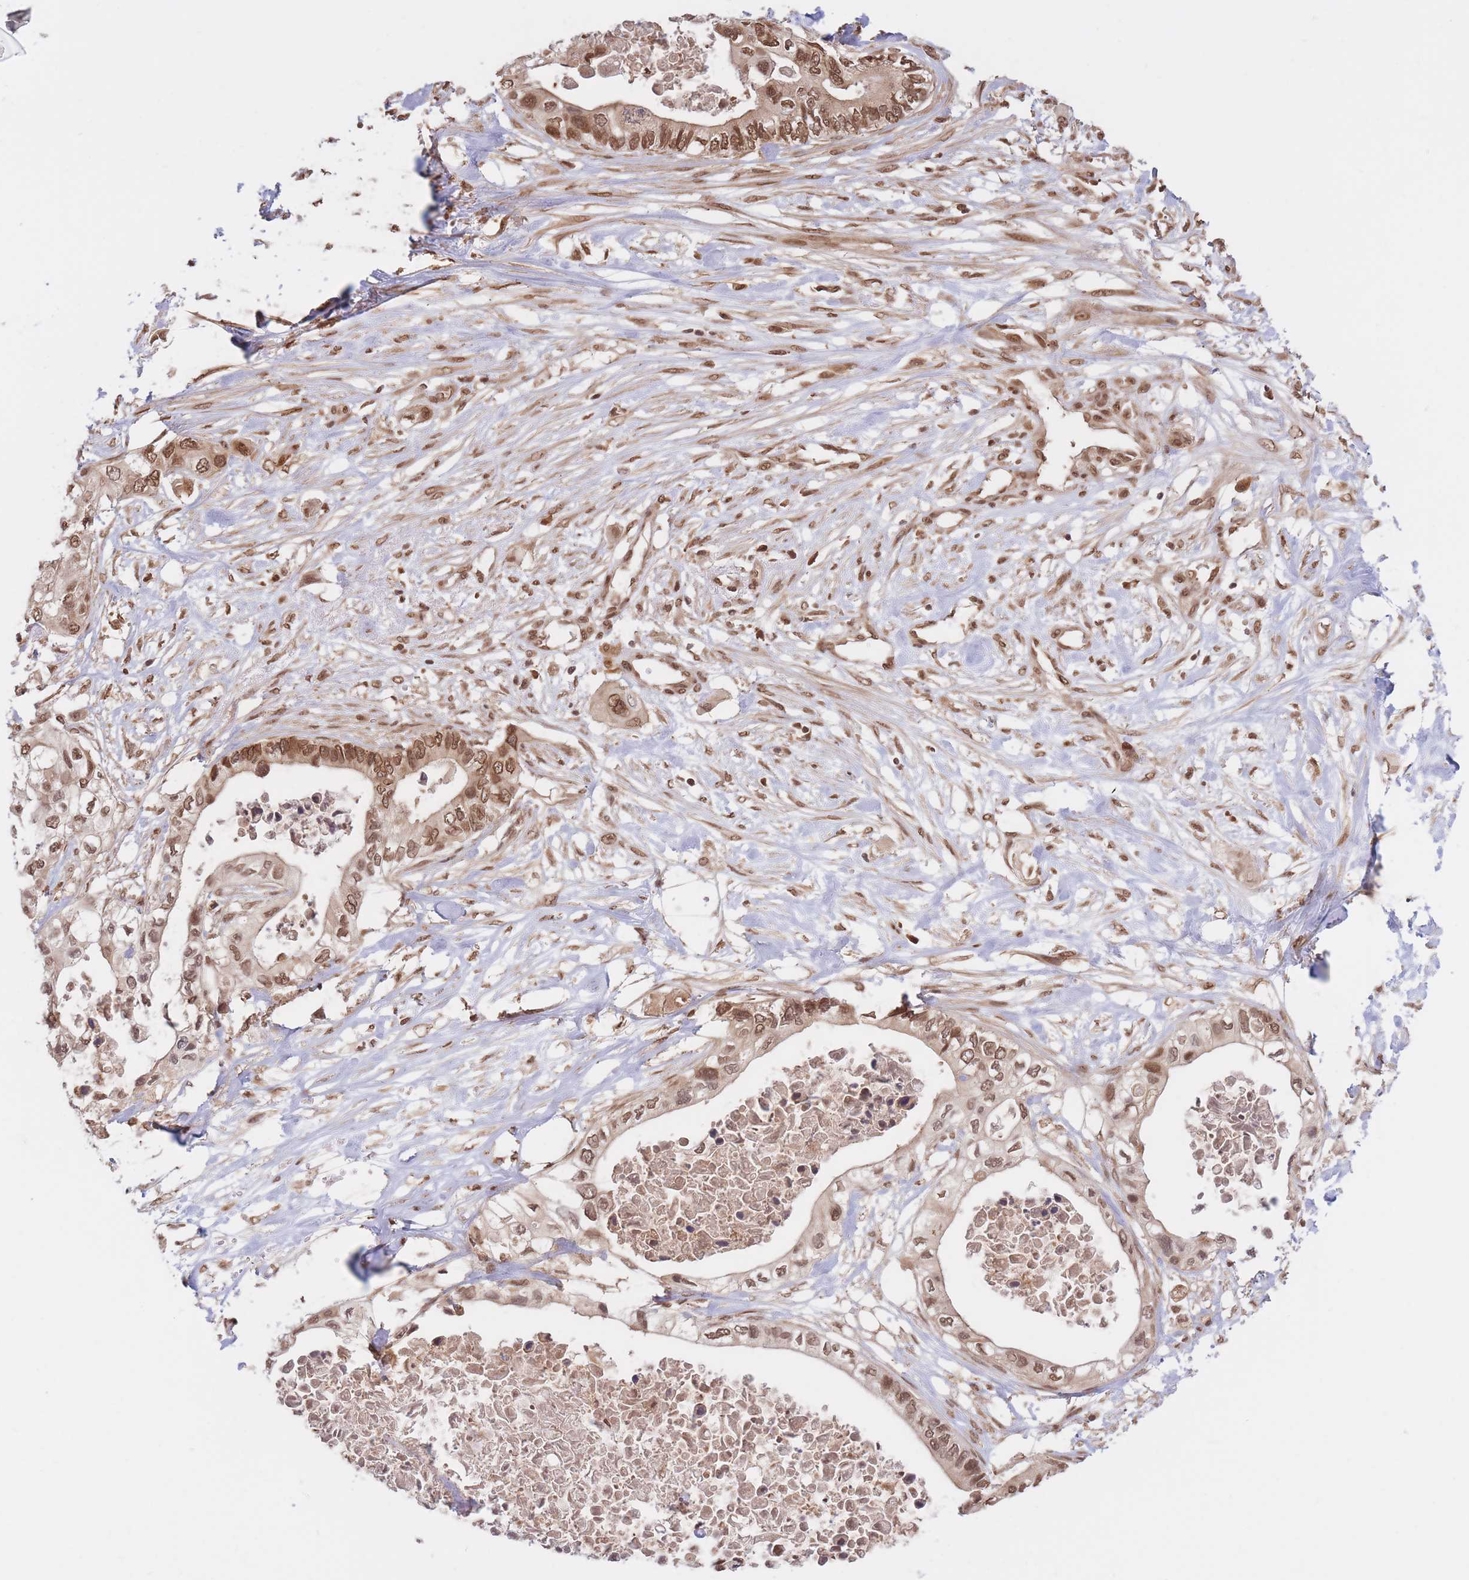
{"staining": {"intensity": "moderate", "quantity": ">75%", "location": "cytoplasmic/membranous,nuclear"}, "tissue": "pancreatic cancer", "cell_type": "Tumor cells", "image_type": "cancer", "snomed": [{"axis": "morphology", "description": "Adenocarcinoma, NOS"}, {"axis": "topography", "description": "Pancreas"}], "caption": "Immunohistochemical staining of pancreatic cancer reveals medium levels of moderate cytoplasmic/membranous and nuclear staining in about >75% of tumor cells.", "gene": "SRA1", "patient": {"sex": "female", "age": 63}}